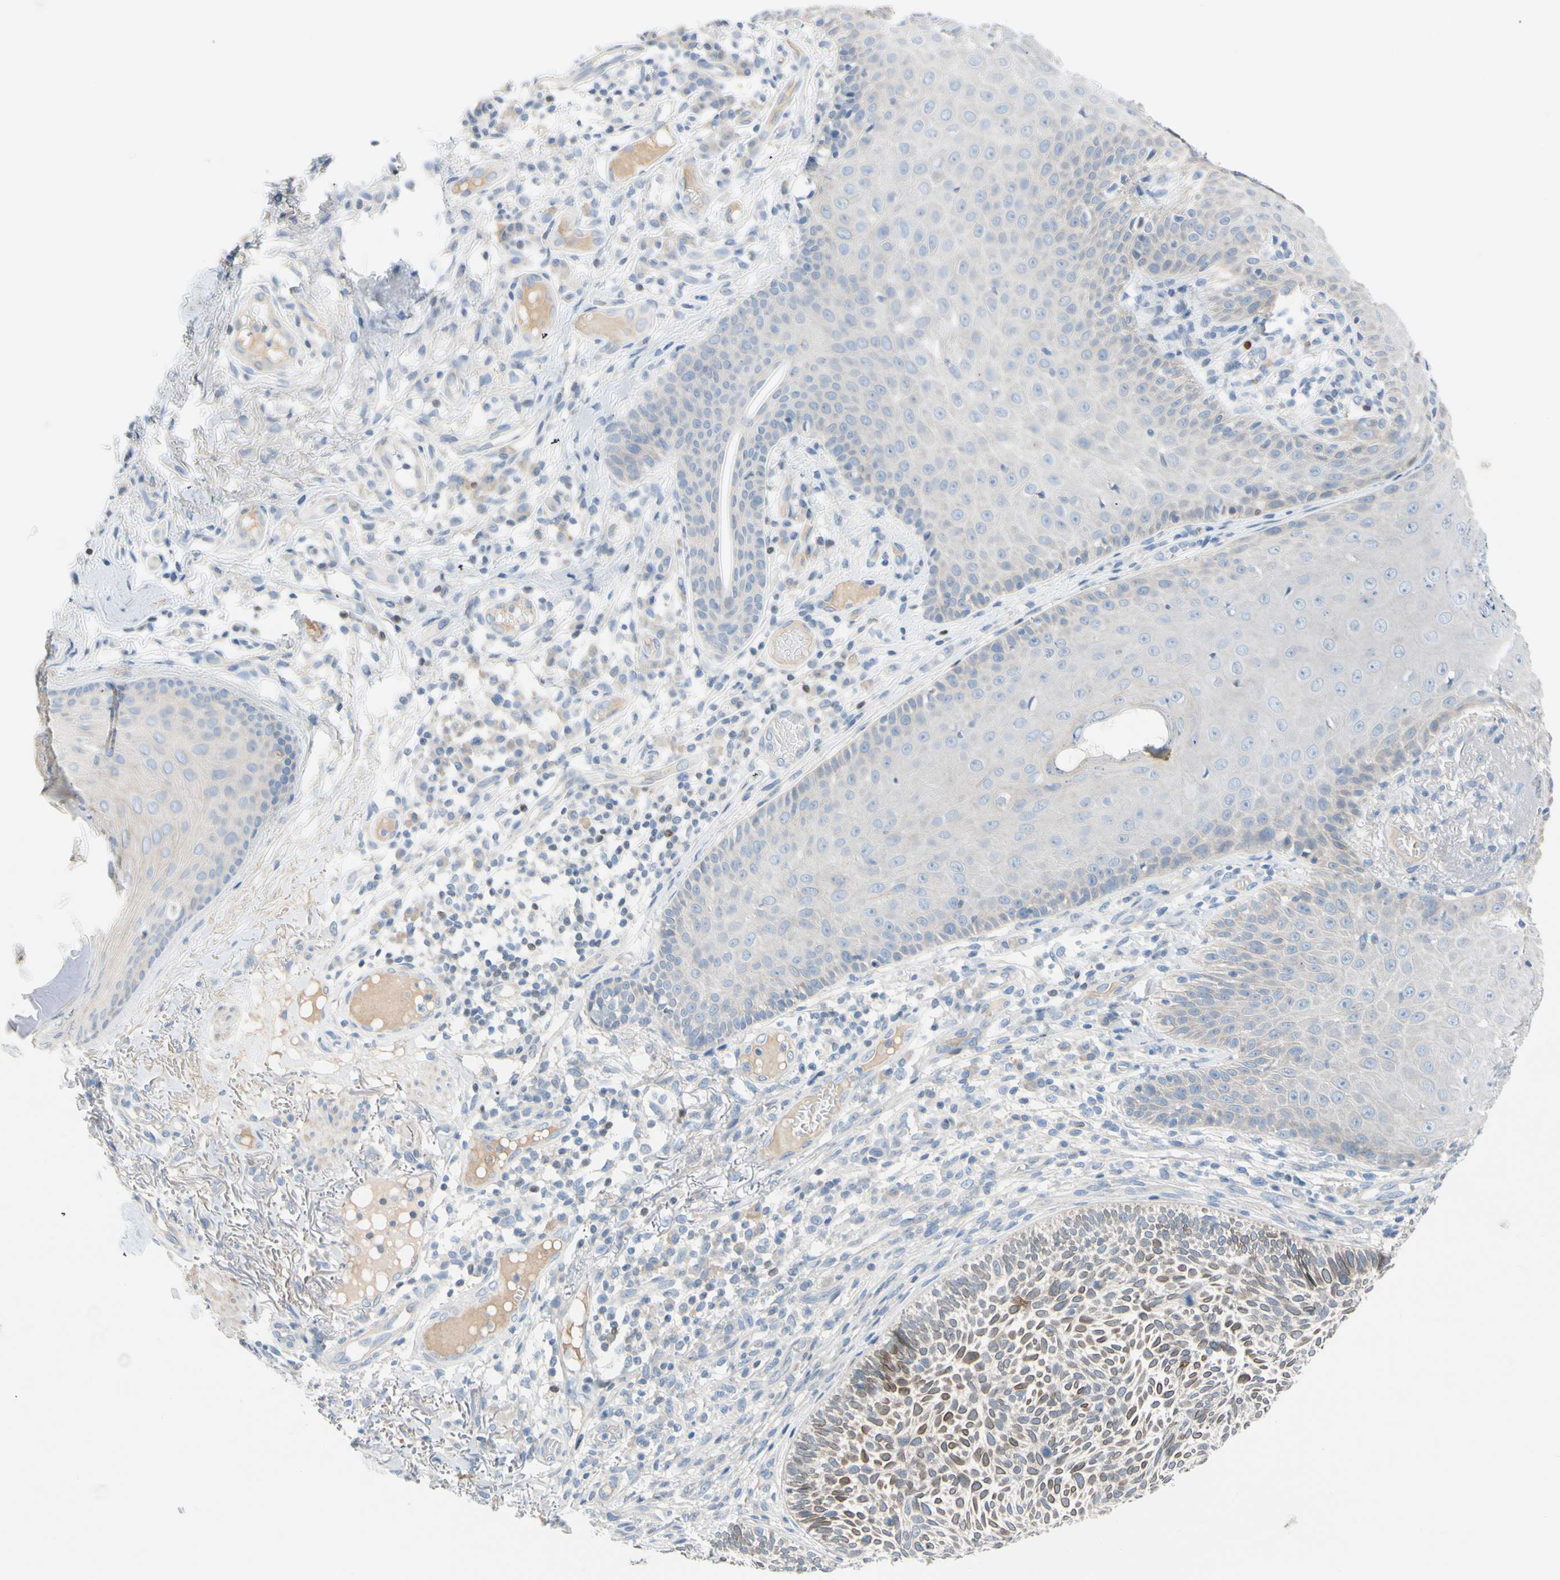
{"staining": {"intensity": "moderate", "quantity": "<25%", "location": "cytoplasmic/membranous,nuclear"}, "tissue": "skin cancer", "cell_type": "Tumor cells", "image_type": "cancer", "snomed": [{"axis": "morphology", "description": "Normal tissue, NOS"}, {"axis": "morphology", "description": "Basal cell carcinoma"}, {"axis": "topography", "description": "Skin"}], "caption": "Tumor cells exhibit low levels of moderate cytoplasmic/membranous and nuclear positivity in about <25% of cells in human skin cancer (basal cell carcinoma).", "gene": "ZNF132", "patient": {"sex": "male", "age": 52}}